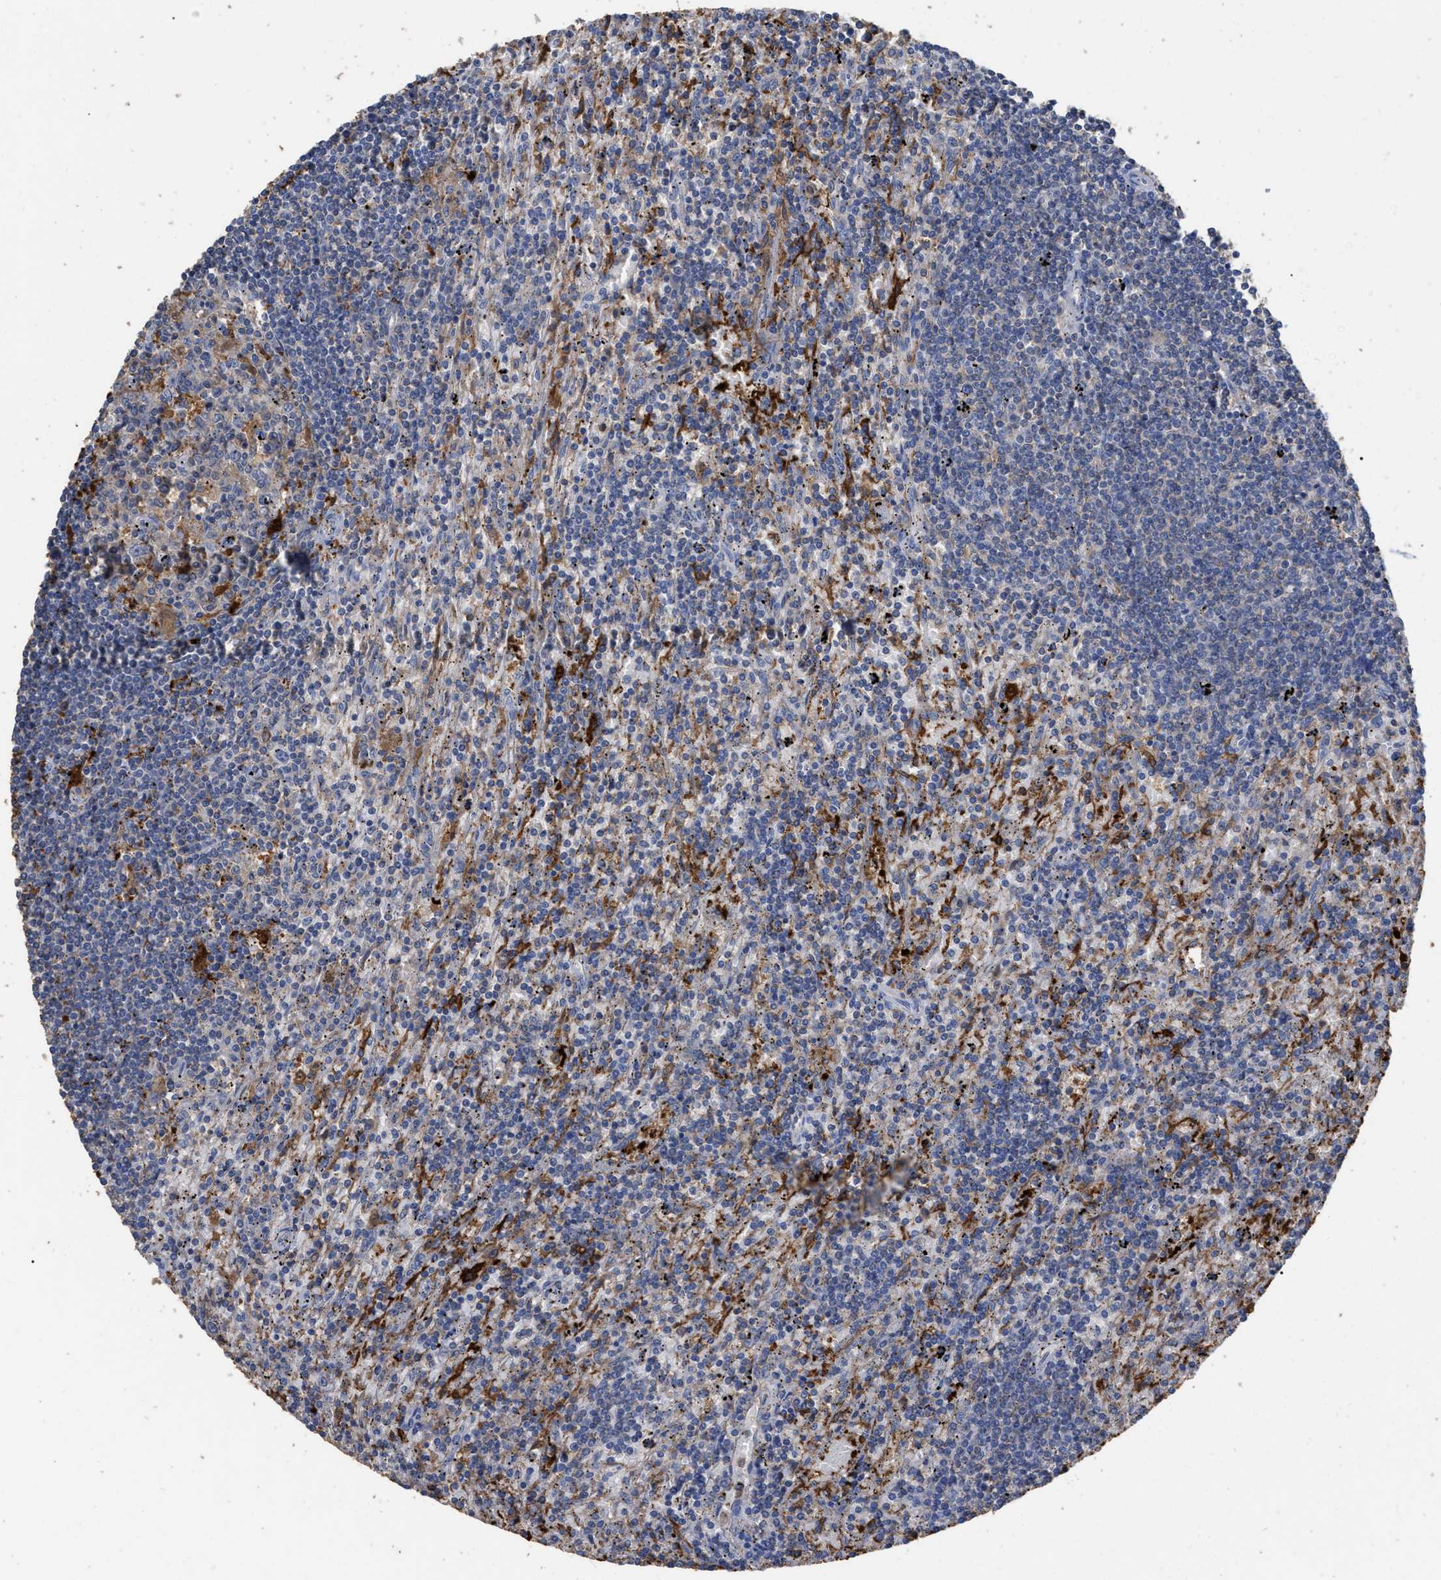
{"staining": {"intensity": "negative", "quantity": "none", "location": "none"}, "tissue": "lymphoma", "cell_type": "Tumor cells", "image_type": "cancer", "snomed": [{"axis": "morphology", "description": "Malignant lymphoma, non-Hodgkin's type, Low grade"}, {"axis": "topography", "description": "Spleen"}], "caption": "This is a histopathology image of IHC staining of low-grade malignant lymphoma, non-Hodgkin's type, which shows no staining in tumor cells.", "gene": "GPR179", "patient": {"sex": "male", "age": 76}}